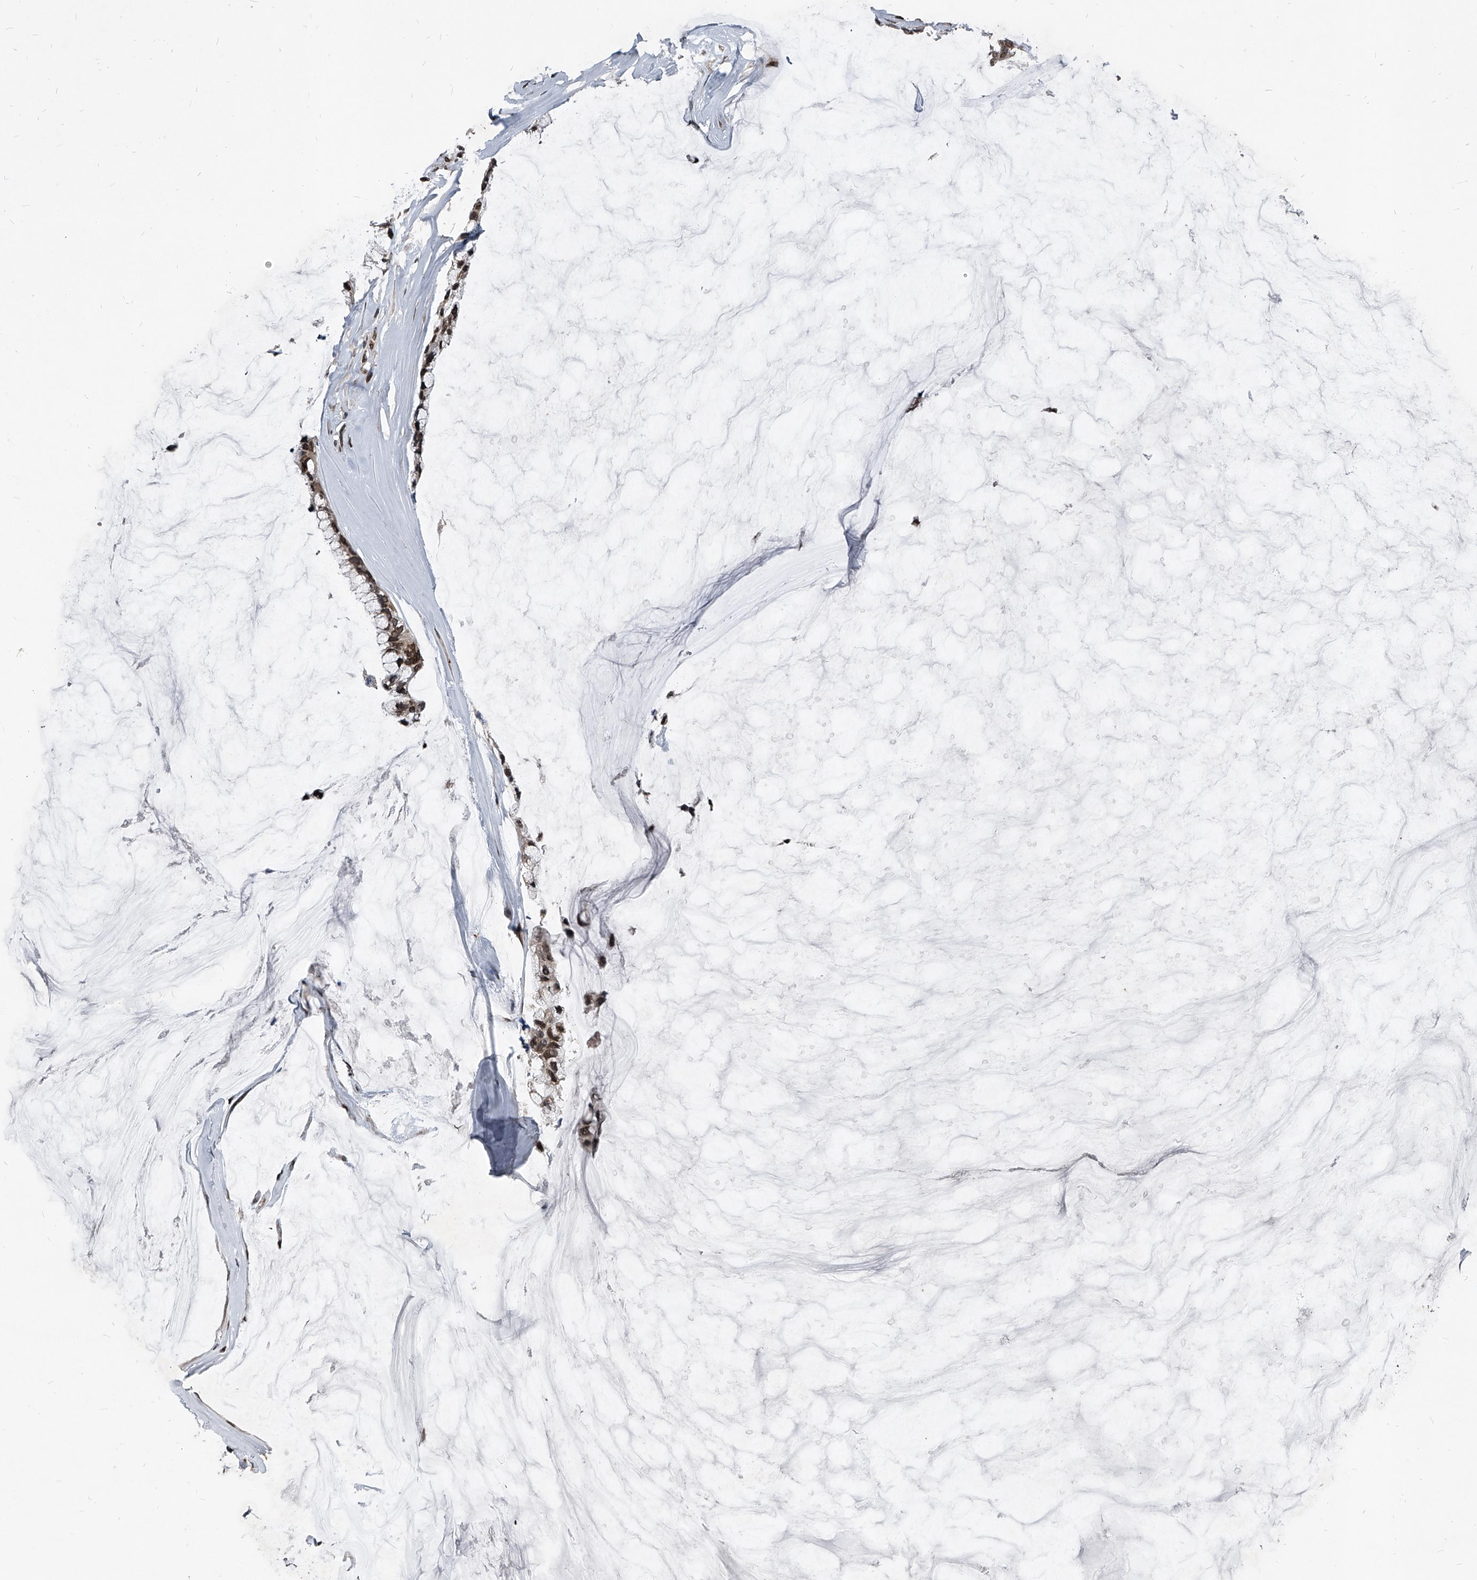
{"staining": {"intensity": "moderate", "quantity": ">75%", "location": "nuclear"}, "tissue": "ovarian cancer", "cell_type": "Tumor cells", "image_type": "cancer", "snomed": [{"axis": "morphology", "description": "Cystadenocarcinoma, mucinous, NOS"}, {"axis": "topography", "description": "Ovary"}], "caption": "A photomicrograph of ovarian cancer stained for a protein displays moderate nuclear brown staining in tumor cells. Immunohistochemistry stains the protein of interest in brown and the nuclei are stained blue.", "gene": "PHF20", "patient": {"sex": "female", "age": 39}}